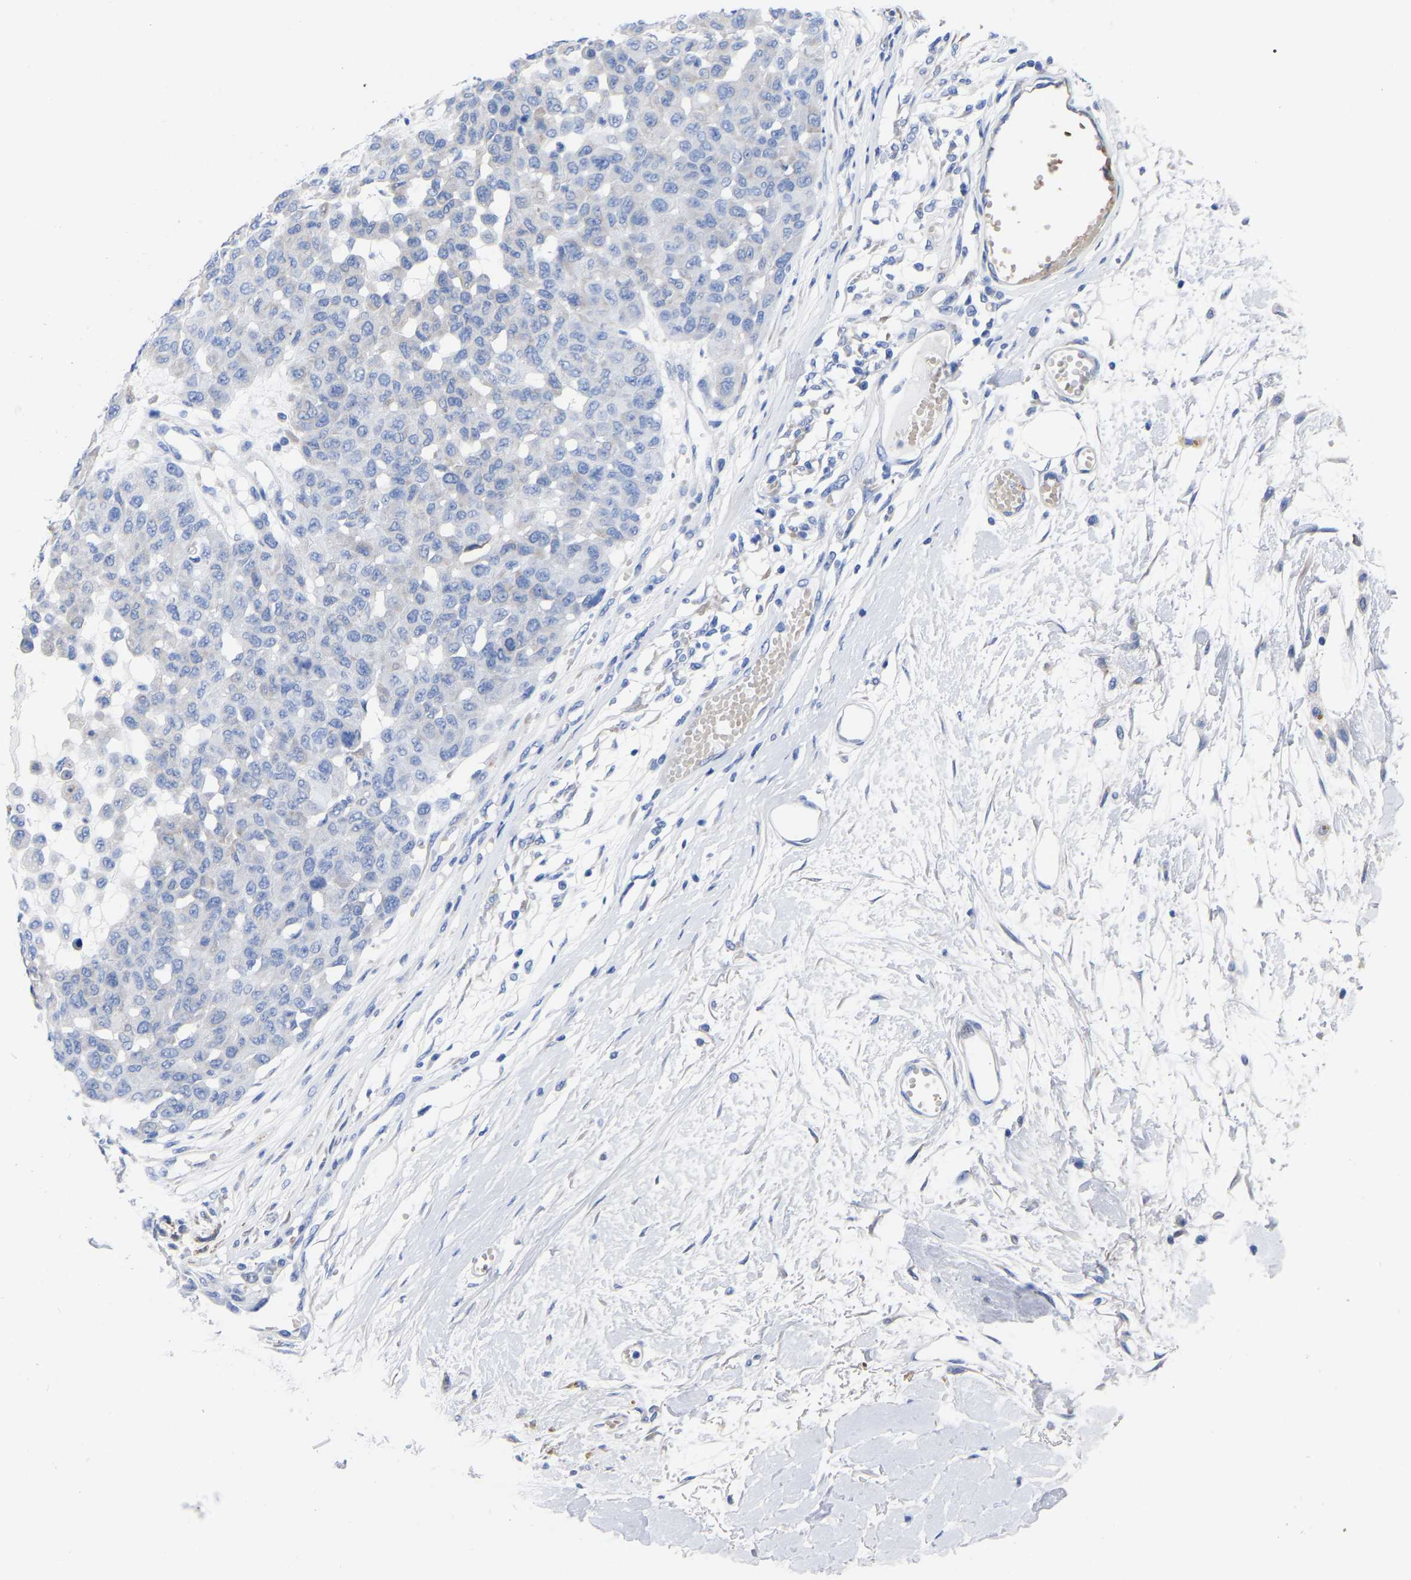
{"staining": {"intensity": "negative", "quantity": "none", "location": "none"}, "tissue": "melanoma", "cell_type": "Tumor cells", "image_type": "cancer", "snomed": [{"axis": "morphology", "description": "Normal tissue, NOS"}, {"axis": "morphology", "description": "Malignant melanoma, NOS"}, {"axis": "topography", "description": "Skin"}], "caption": "Malignant melanoma stained for a protein using immunohistochemistry (IHC) demonstrates no expression tumor cells.", "gene": "GDF3", "patient": {"sex": "male", "age": 62}}